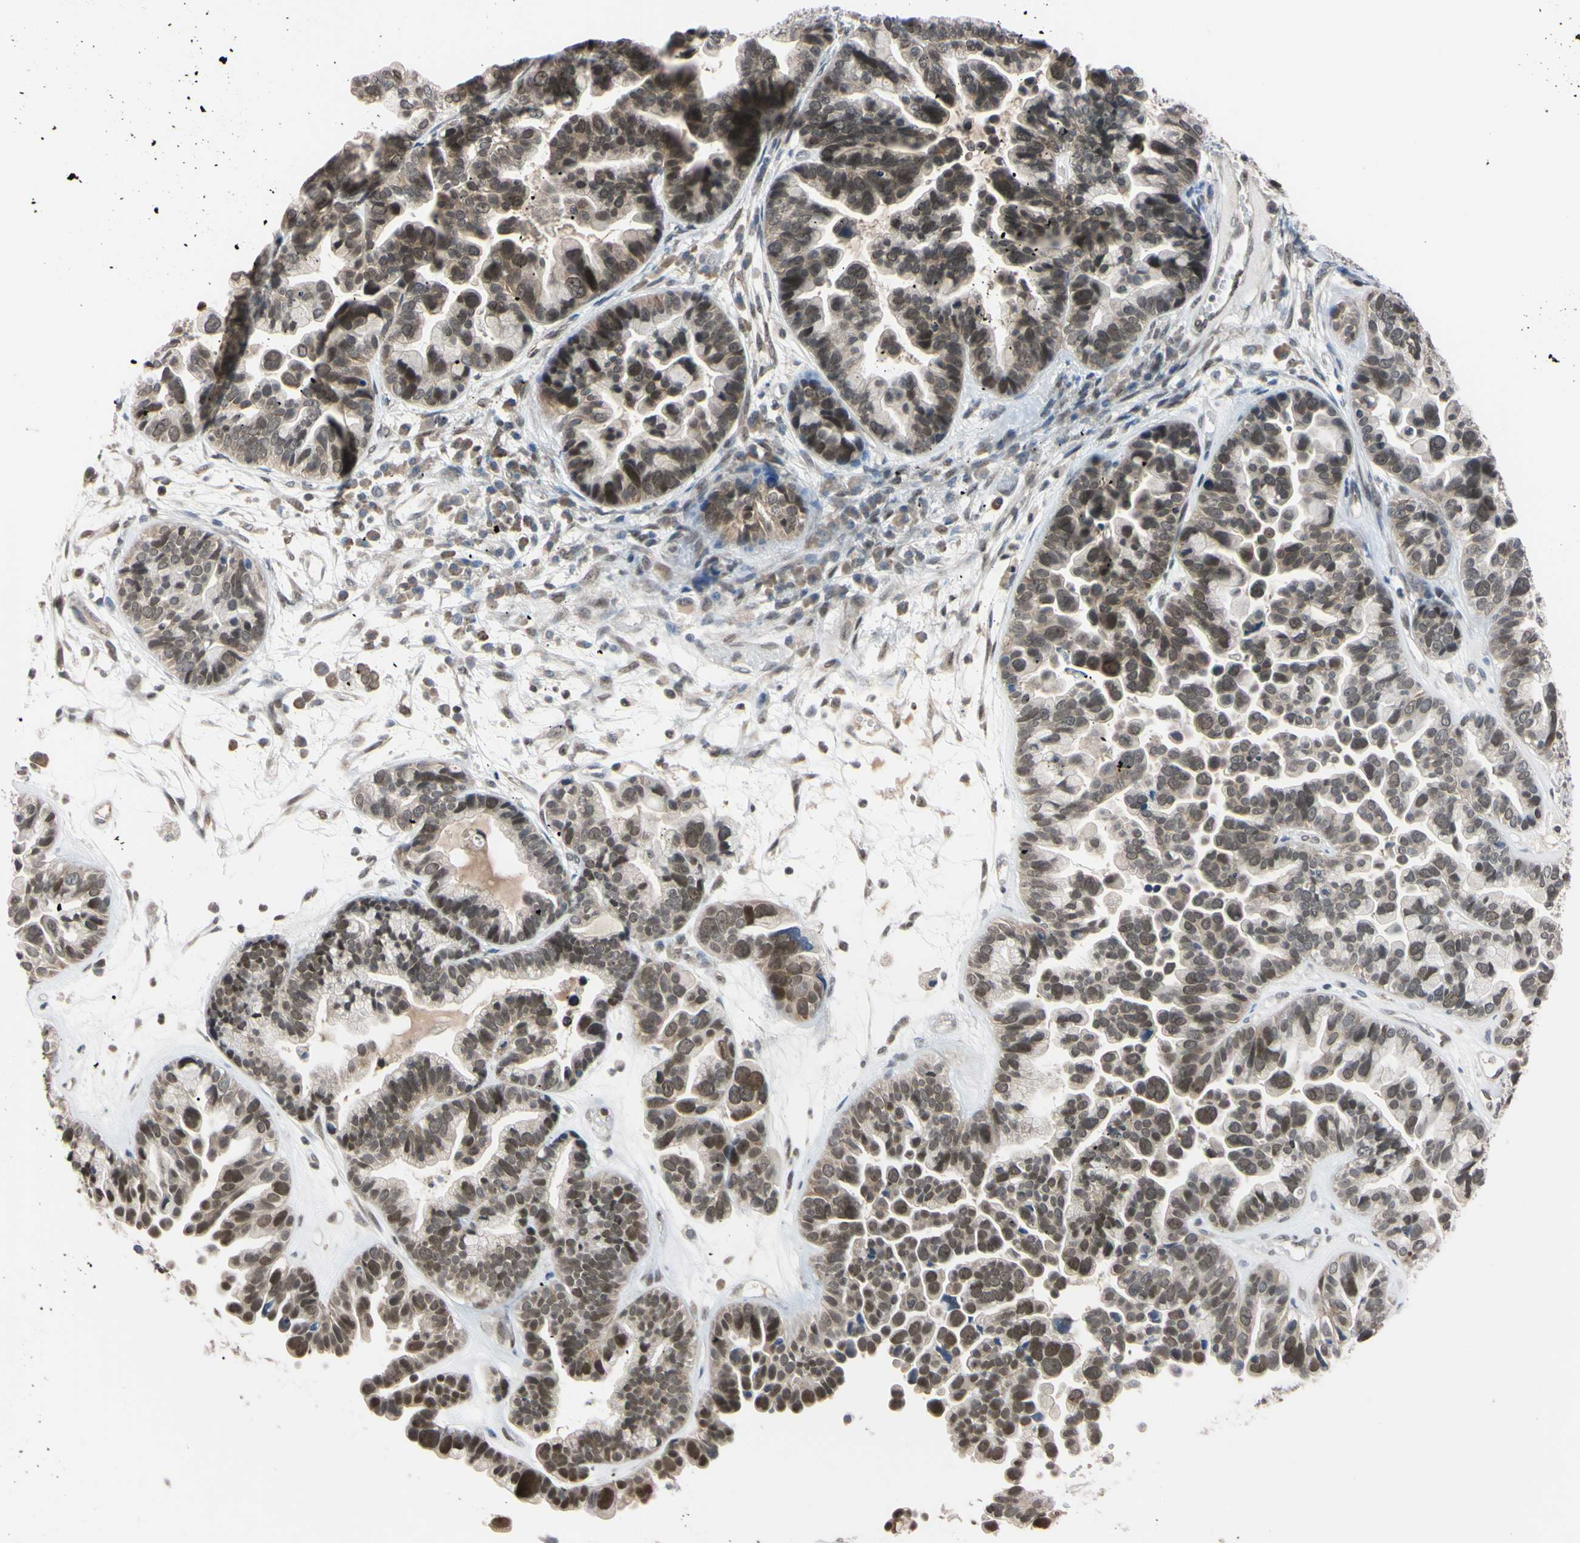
{"staining": {"intensity": "moderate", "quantity": "25%-75%", "location": "cytoplasmic/membranous,nuclear"}, "tissue": "ovarian cancer", "cell_type": "Tumor cells", "image_type": "cancer", "snomed": [{"axis": "morphology", "description": "Cystadenocarcinoma, serous, NOS"}, {"axis": "topography", "description": "Ovary"}], "caption": "The image exhibits a brown stain indicating the presence of a protein in the cytoplasmic/membranous and nuclear of tumor cells in ovarian cancer (serous cystadenocarcinoma). Nuclei are stained in blue.", "gene": "UBE2I", "patient": {"sex": "female", "age": 56}}